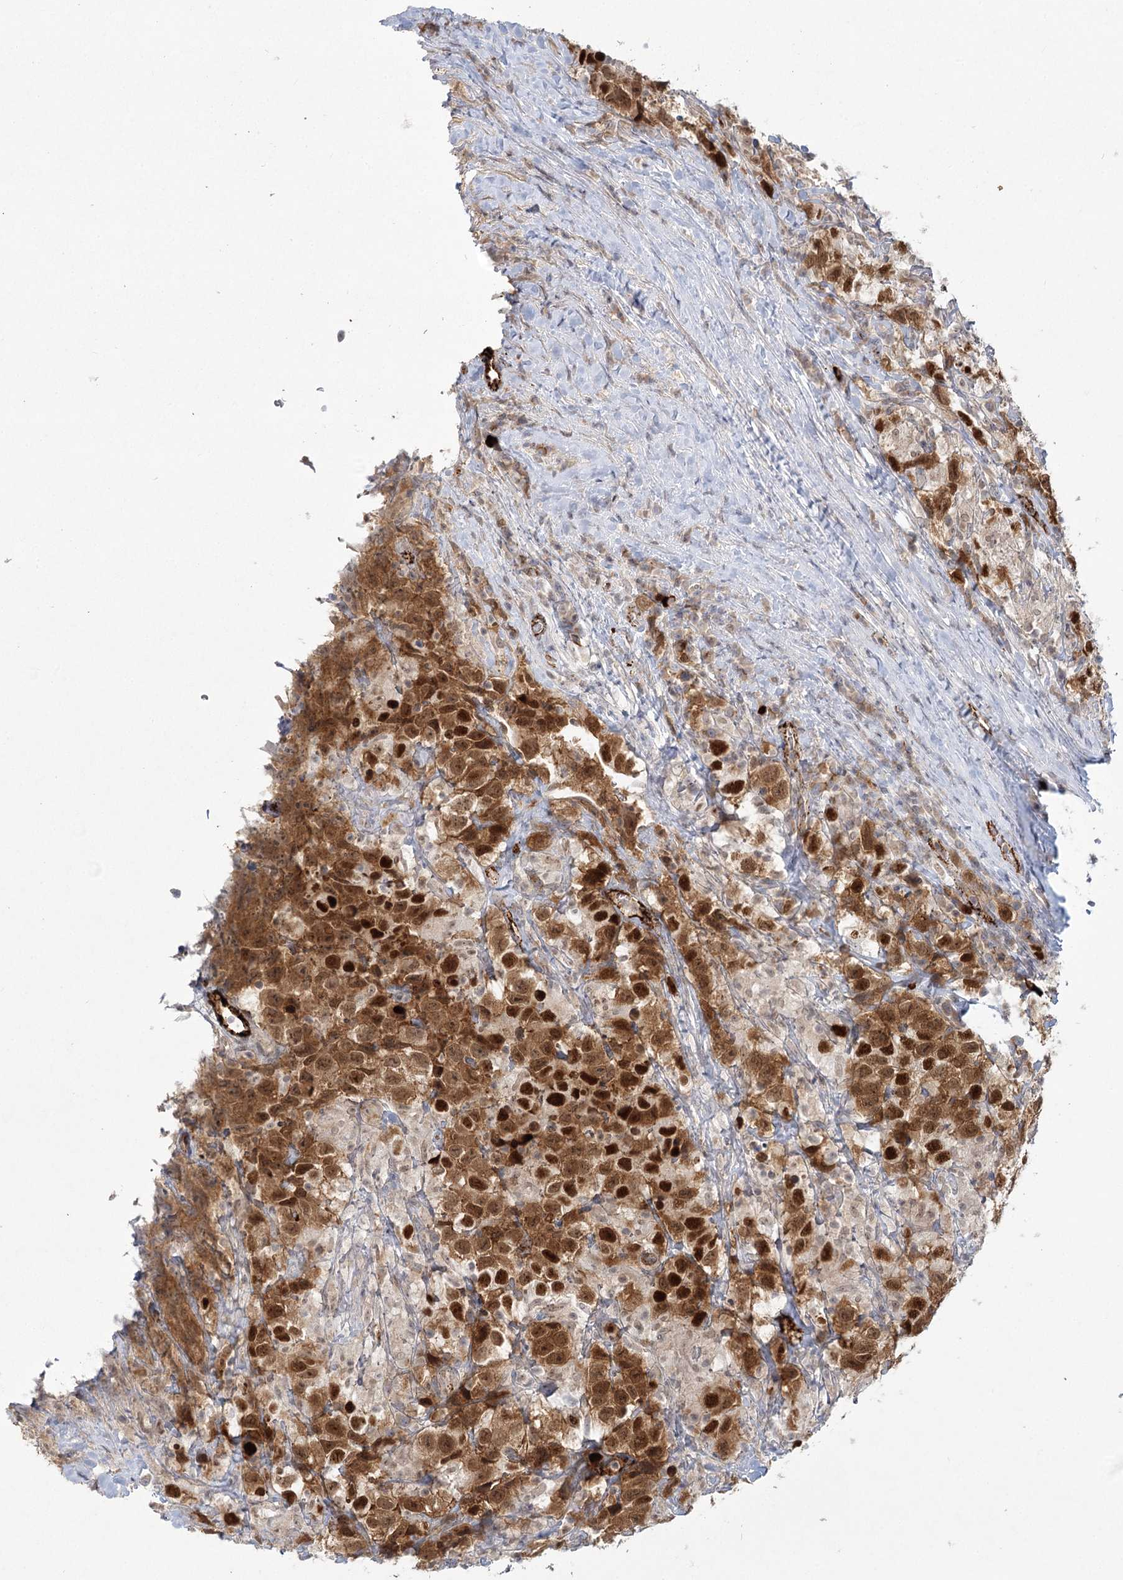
{"staining": {"intensity": "strong", "quantity": ">75%", "location": "cytoplasmic/membranous,nuclear"}, "tissue": "testis cancer", "cell_type": "Tumor cells", "image_type": "cancer", "snomed": [{"axis": "morphology", "description": "Seminoma, NOS"}, {"axis": "topography", "description": "Testis"}], "caption": "Protein expression analysis of human testis cancer (seminoma) reveals strong cytoplasmic/membranous and nuclear staining in about >75% of tumor cells.", "gene": "KBTBD4", "patient": {"sex": "male", "age": 41}}